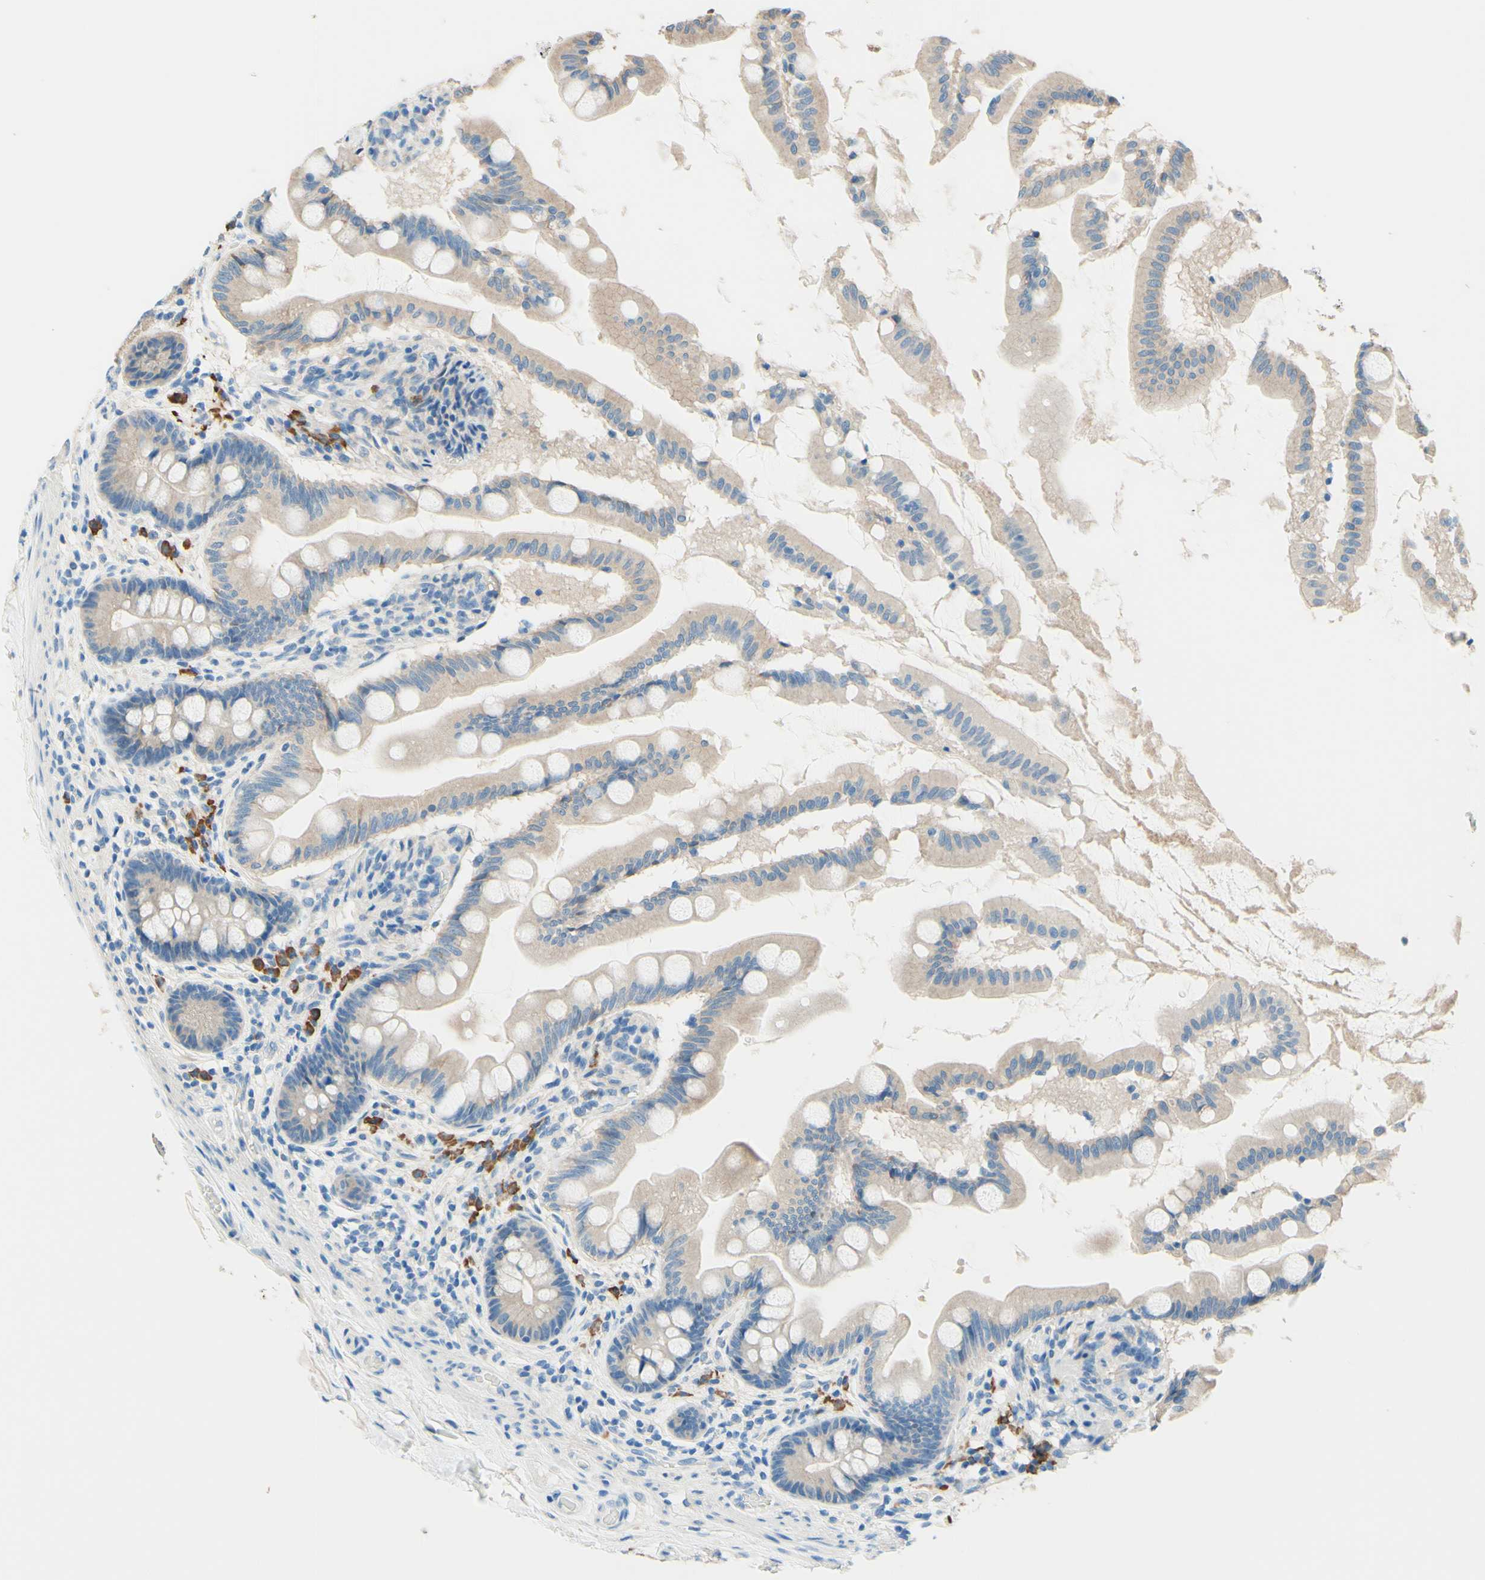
{"staining": {"intensity": "weak", "quantity": ">75%", "location": "cytoplasmic/membranous"}, "tissue": "small intestine", "cell_type": "Glandular cells", "image_type": "normal", "snomed": [{"axis": "morphology", "description": "Normal tissue, NOS"}, {"axis": "topography", "description": "Small intestine"}], "caption": "Normal small intestine demonstrates weak cytoplasmic/membranous staining in approximately >75% of glandular cells.", "gene": "PASD1", "patient": {"sex": "female", "age": 56}}